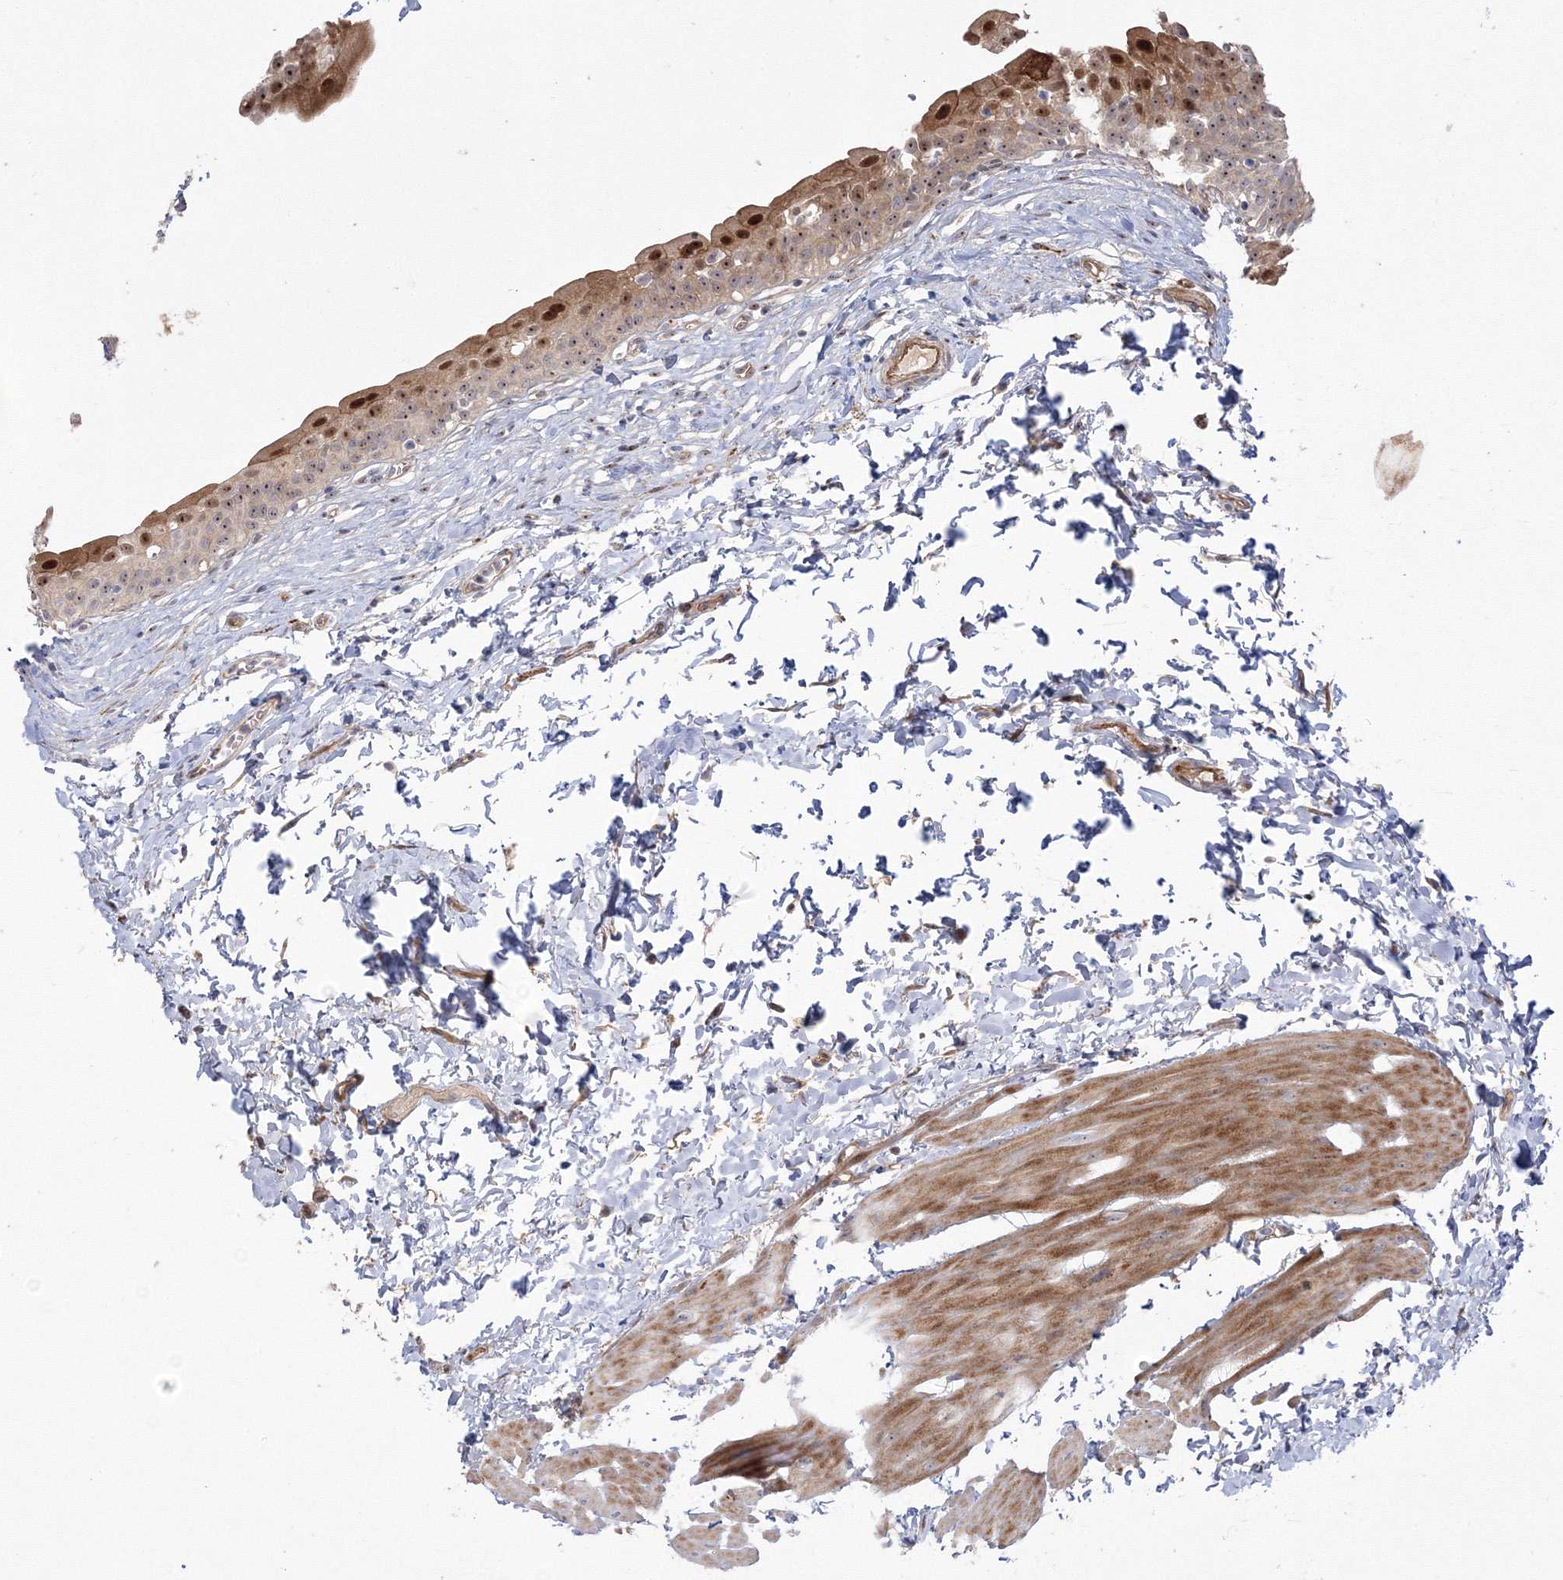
{"staining": {"intensity": "strong", "quantity": "25%-75%", "location": "cytoplasmic/membranous,nuclear"}, "tissue": "urinary bladder", "cell_type": "Urothelial cells", "image_type": "normal", "snomed": [{"axis": "morphology", "description": "Normal tissue, NOS"}, {"axis": "topography", "description": "Urinary bladder"}], "caption": "Normal urinary bladder exhibits strong cytoplasmic/membranous,nuclear expression in about 25%-75% of urothelial cells, visualized by immunohistochemistry.", "gene": "NPM3", "patient": {"sex": "male", "age": 51}}